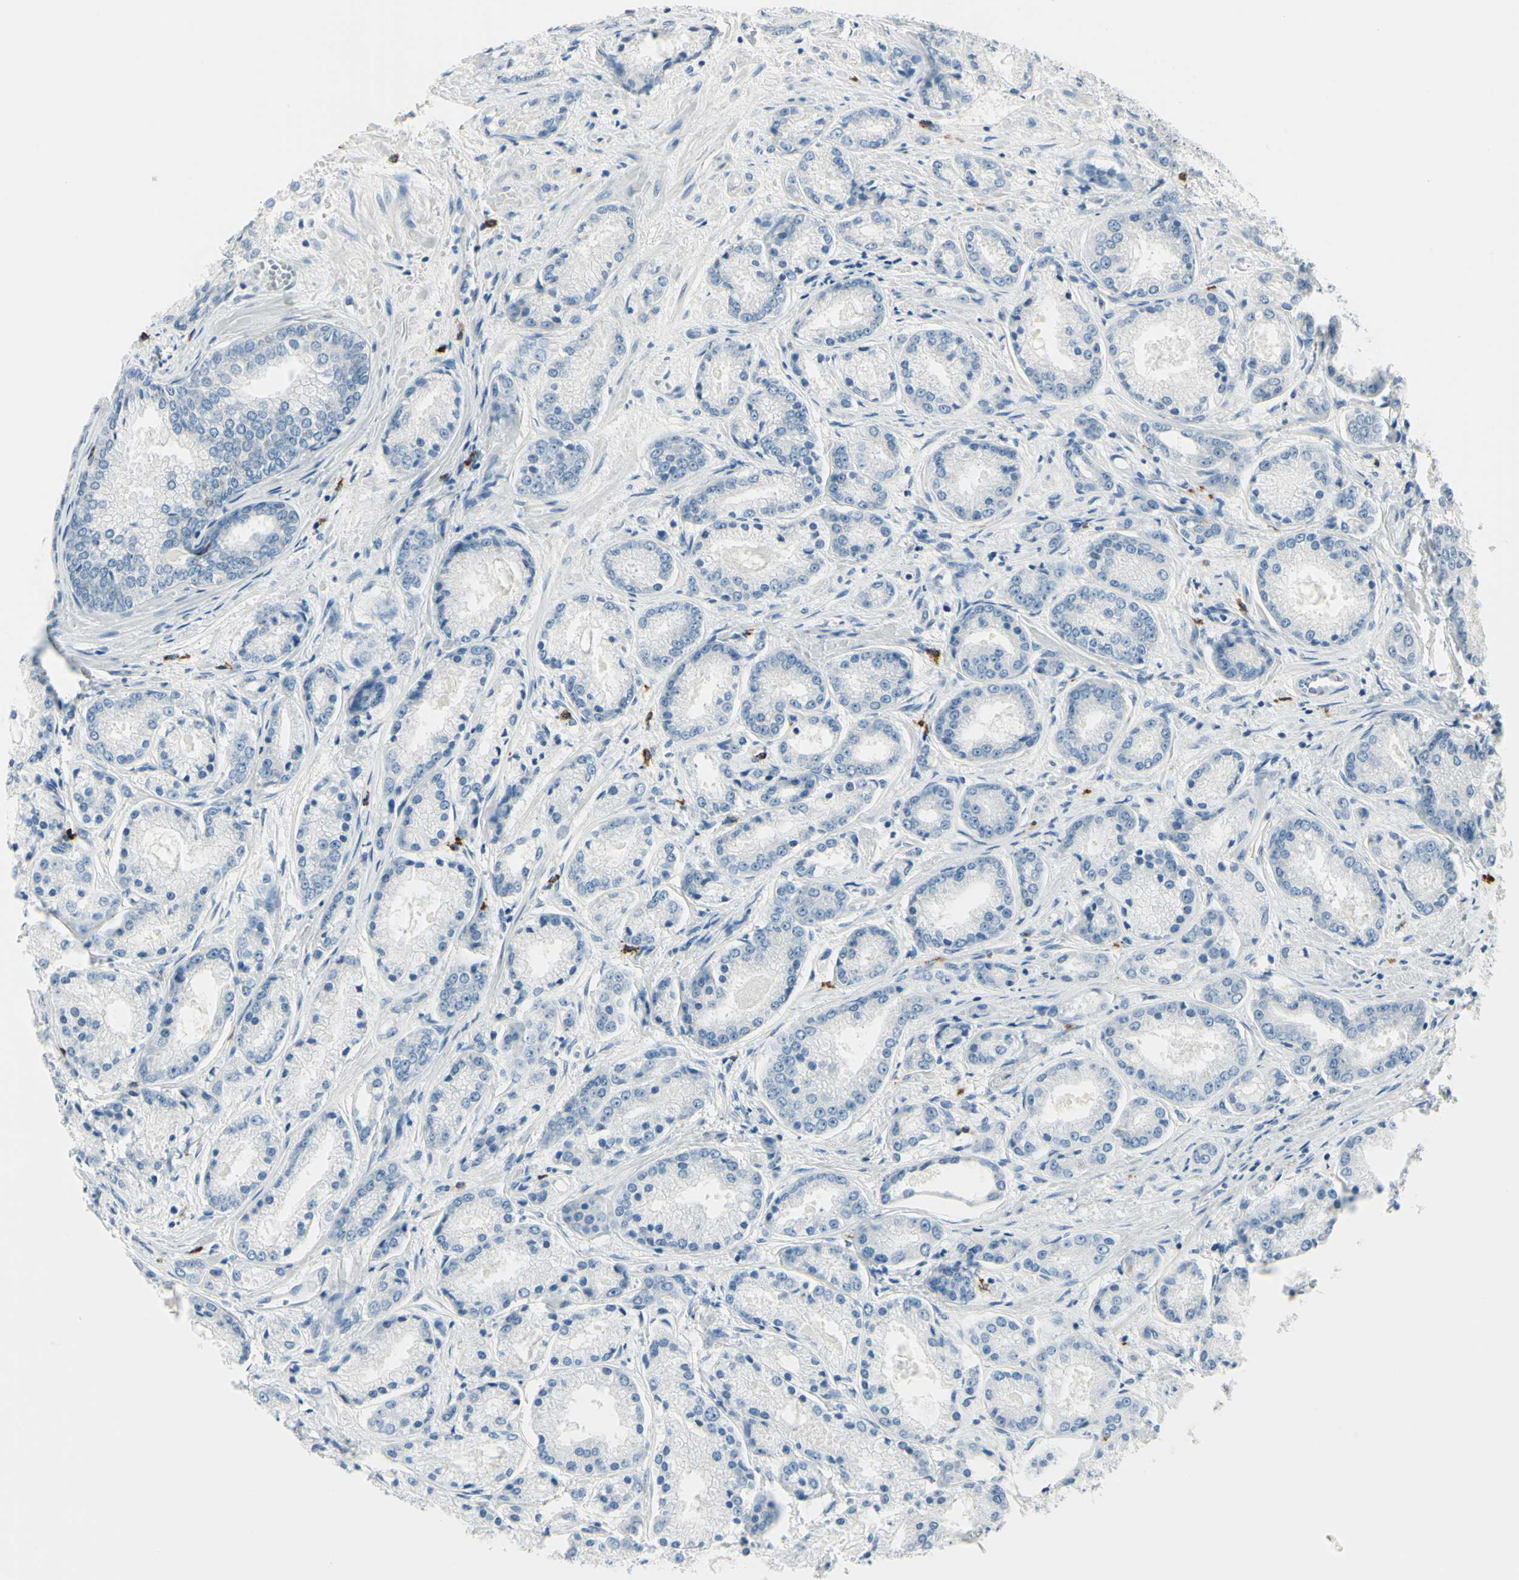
{"staining": {"intensity": "negative", "quantity": "none", "location": "none"}, "tissue": "prostate cancer", "cell_type": "Tumor cells", "image_type": "cancer", "snomed": [{"axis": "morphology", "description": "Adenocarcinoma, High grade"}, {"axis": "topography", "description": "Prostate"}], "caption": "The IHC histopathology image has no significant expression in tumor cells of prostate cancer (high-grade adenocarcinoma) tissue.", "gene": "DLG4", "patient": {"sex": "male", "age": 59}}